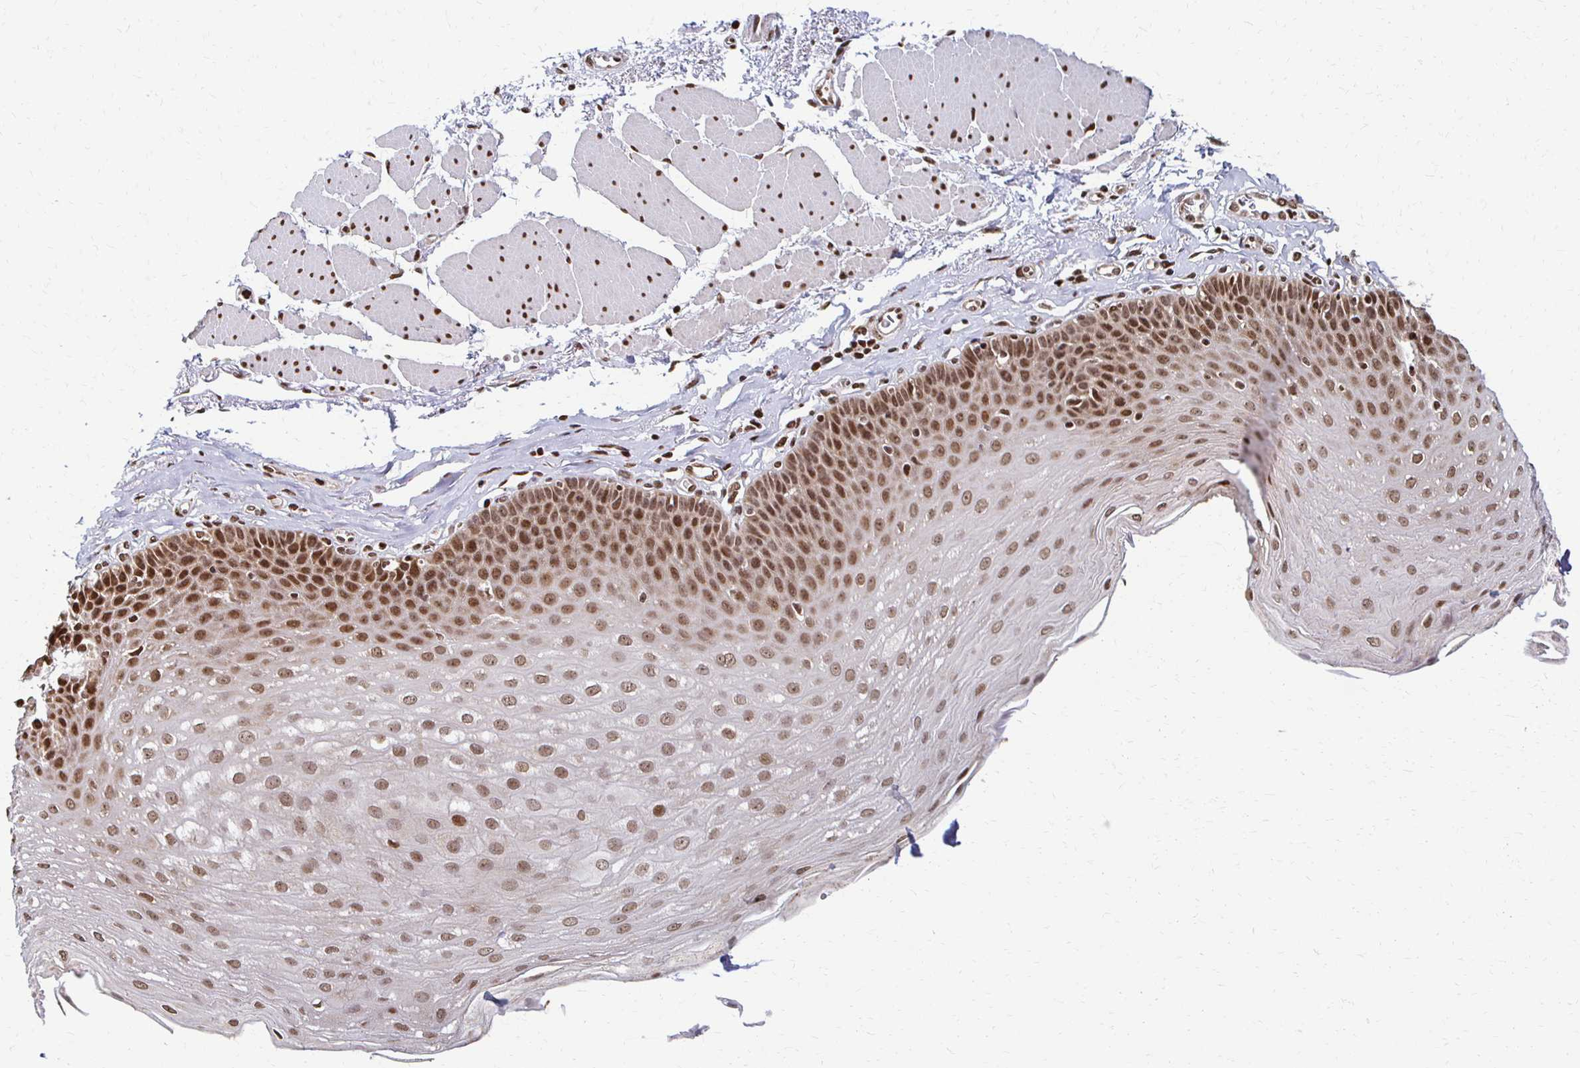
{"staining": {"intensity": "moderate", "quantity": ">75%", "location": "nuclear"}, "tissue": "esophagus", "cell_type": "Squamous epithelial cells", "image_type": "normal", "snomed": [{"axis": "morphology", "description": "Normal tissue, NOS"}, {"axis": "topography", "description": "Esophagus"}], "caption": "IHC (DAB) staining of unremarkable human esophagus shows moderate nuclear protein expression in approximately >75% of squamous epithelial cells. Immunohistochemistry (ihc) stains the protein in brown and the nuclei are stained blue.", "gene": "HOXA9", "patient": {"sex": "female", "age": 81}}